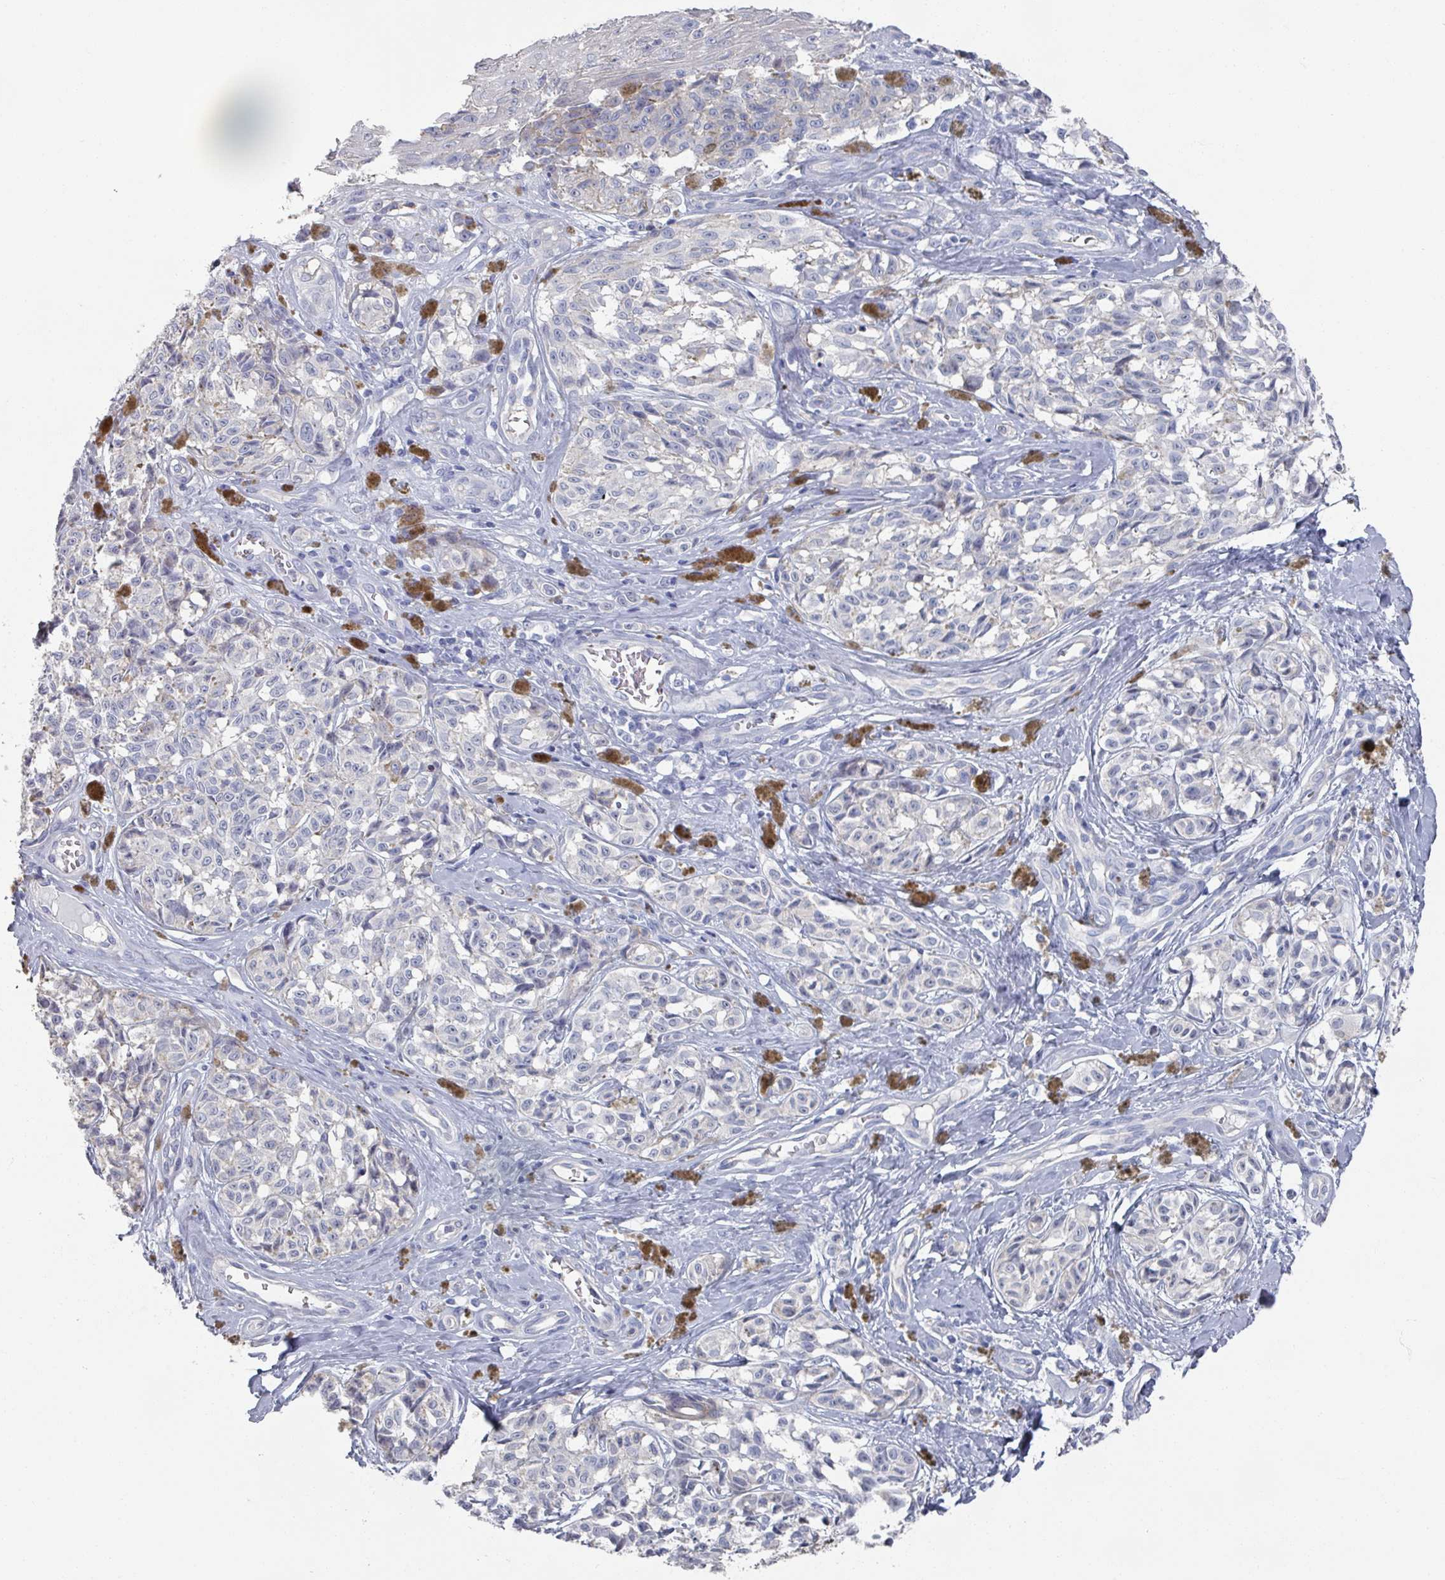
{"staining": {"intensity": "negative", "quantity": "none", "location": "none"}, "tissue": "melanoma", "cell_type": "Tumor cells", "image_type": "cancer", "snomed": [{"axis": "morphology", "description": "Malignant melanoma, NOS"}, {"axis": "topography", "description": "Skin"}], "caption": "This micrograph is of melanoma stained with immunohistochemistry to label a protein in brown with the nuclei are counter-stained blue. There is no expression in tumor cells.", "gene": "EFL1", "patient": {"sex": "female", "age": 65}}